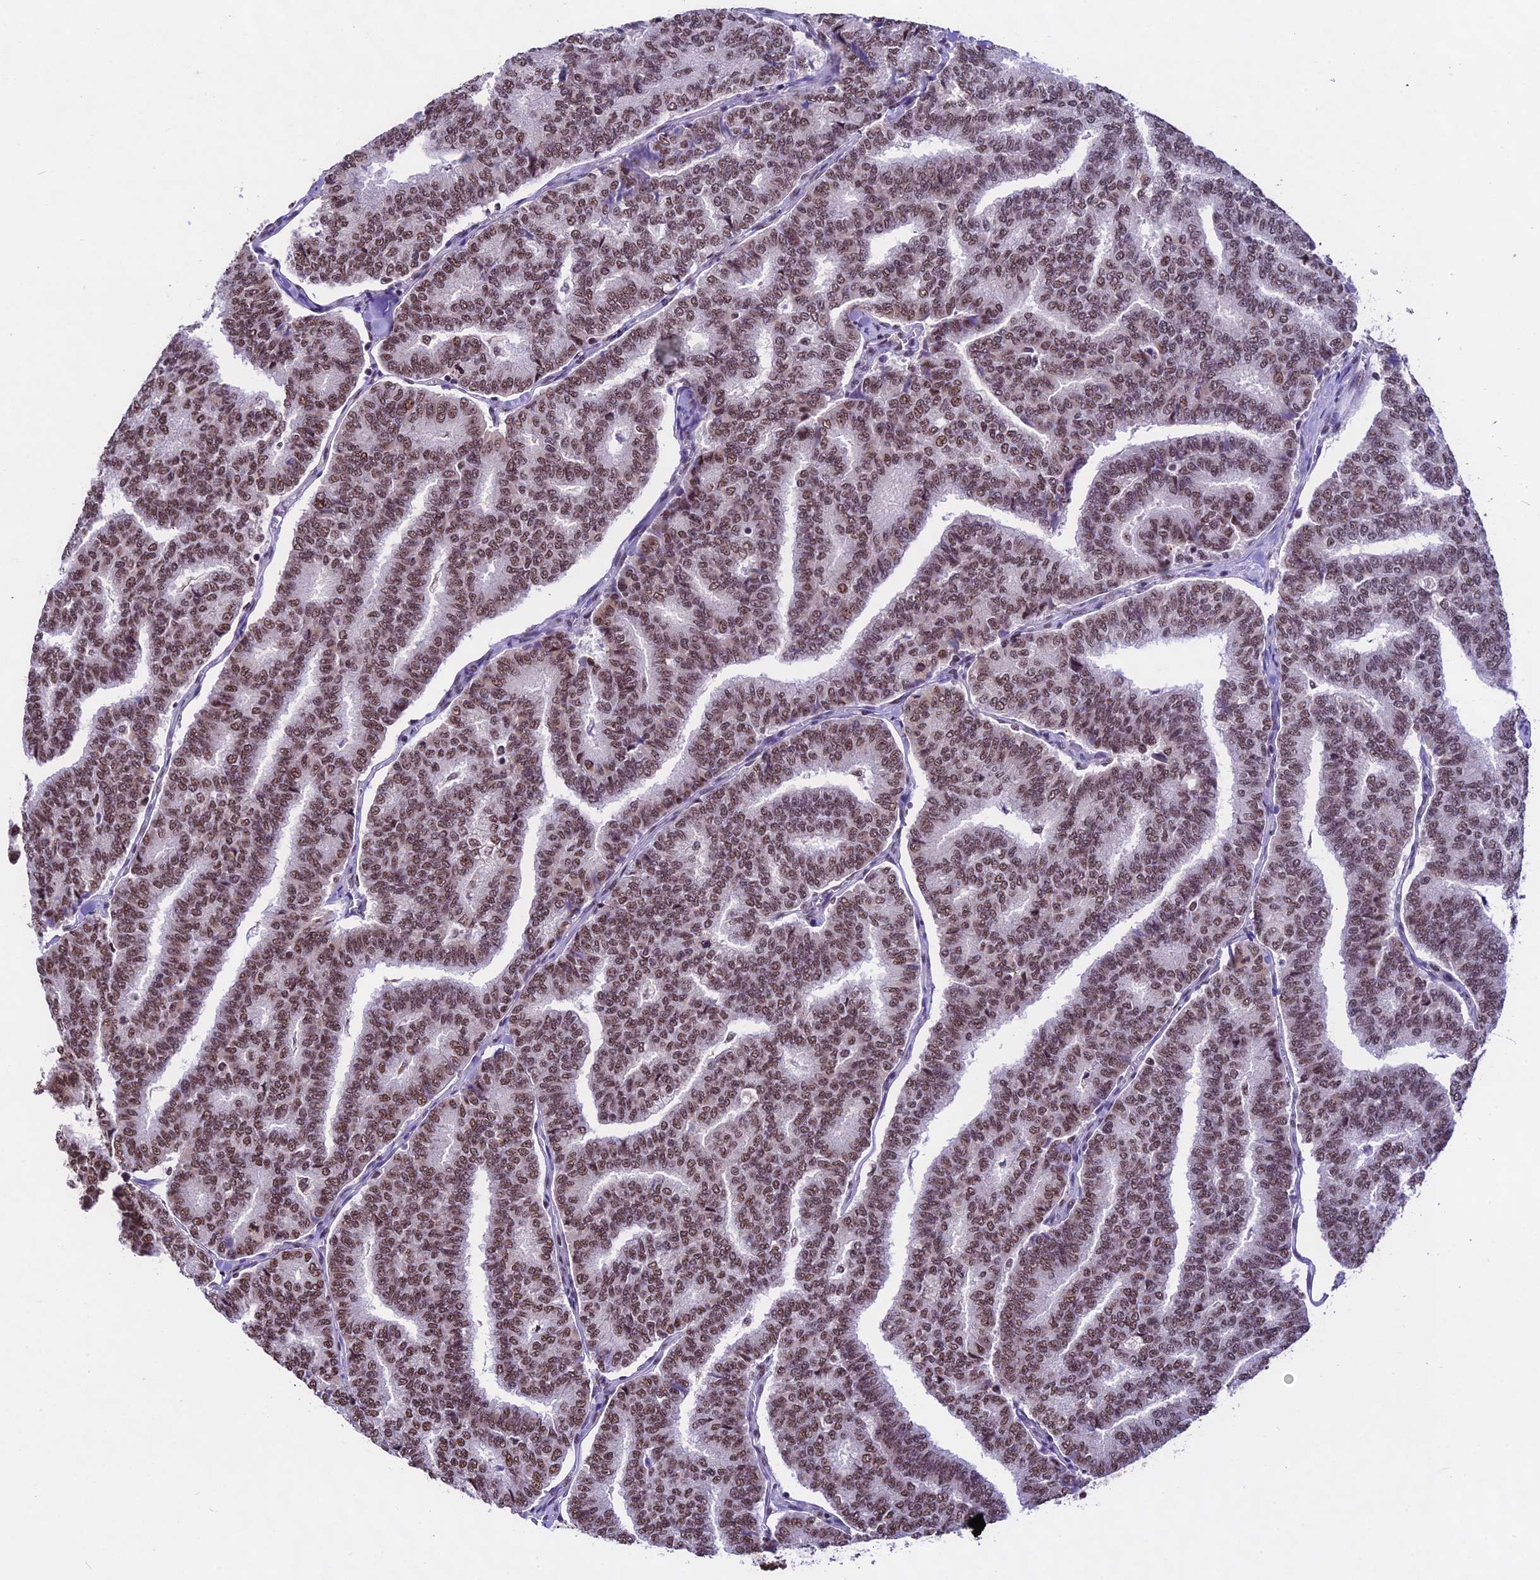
{"staining": {"intensity": "moderate", "quantity": ">75%", "location": "nuclear"}, "tissue": "thyroid cancer", "cell_type": "Tumor cells", "image_type": "cancer", "snomed": [{"axis": "morphology", "description": "Papillary adenocarcinoma, NOS"}, {"axis": "topography", "description": "Thyroid gland"}], "caption": "Protein staining demonstrates moderate nuclear positivity in approximately >75% of tumor cells in thyroid papillary adenocarcinoma.", "gene": "CARS2", "patient": {"sex": "female", "age": 35}}